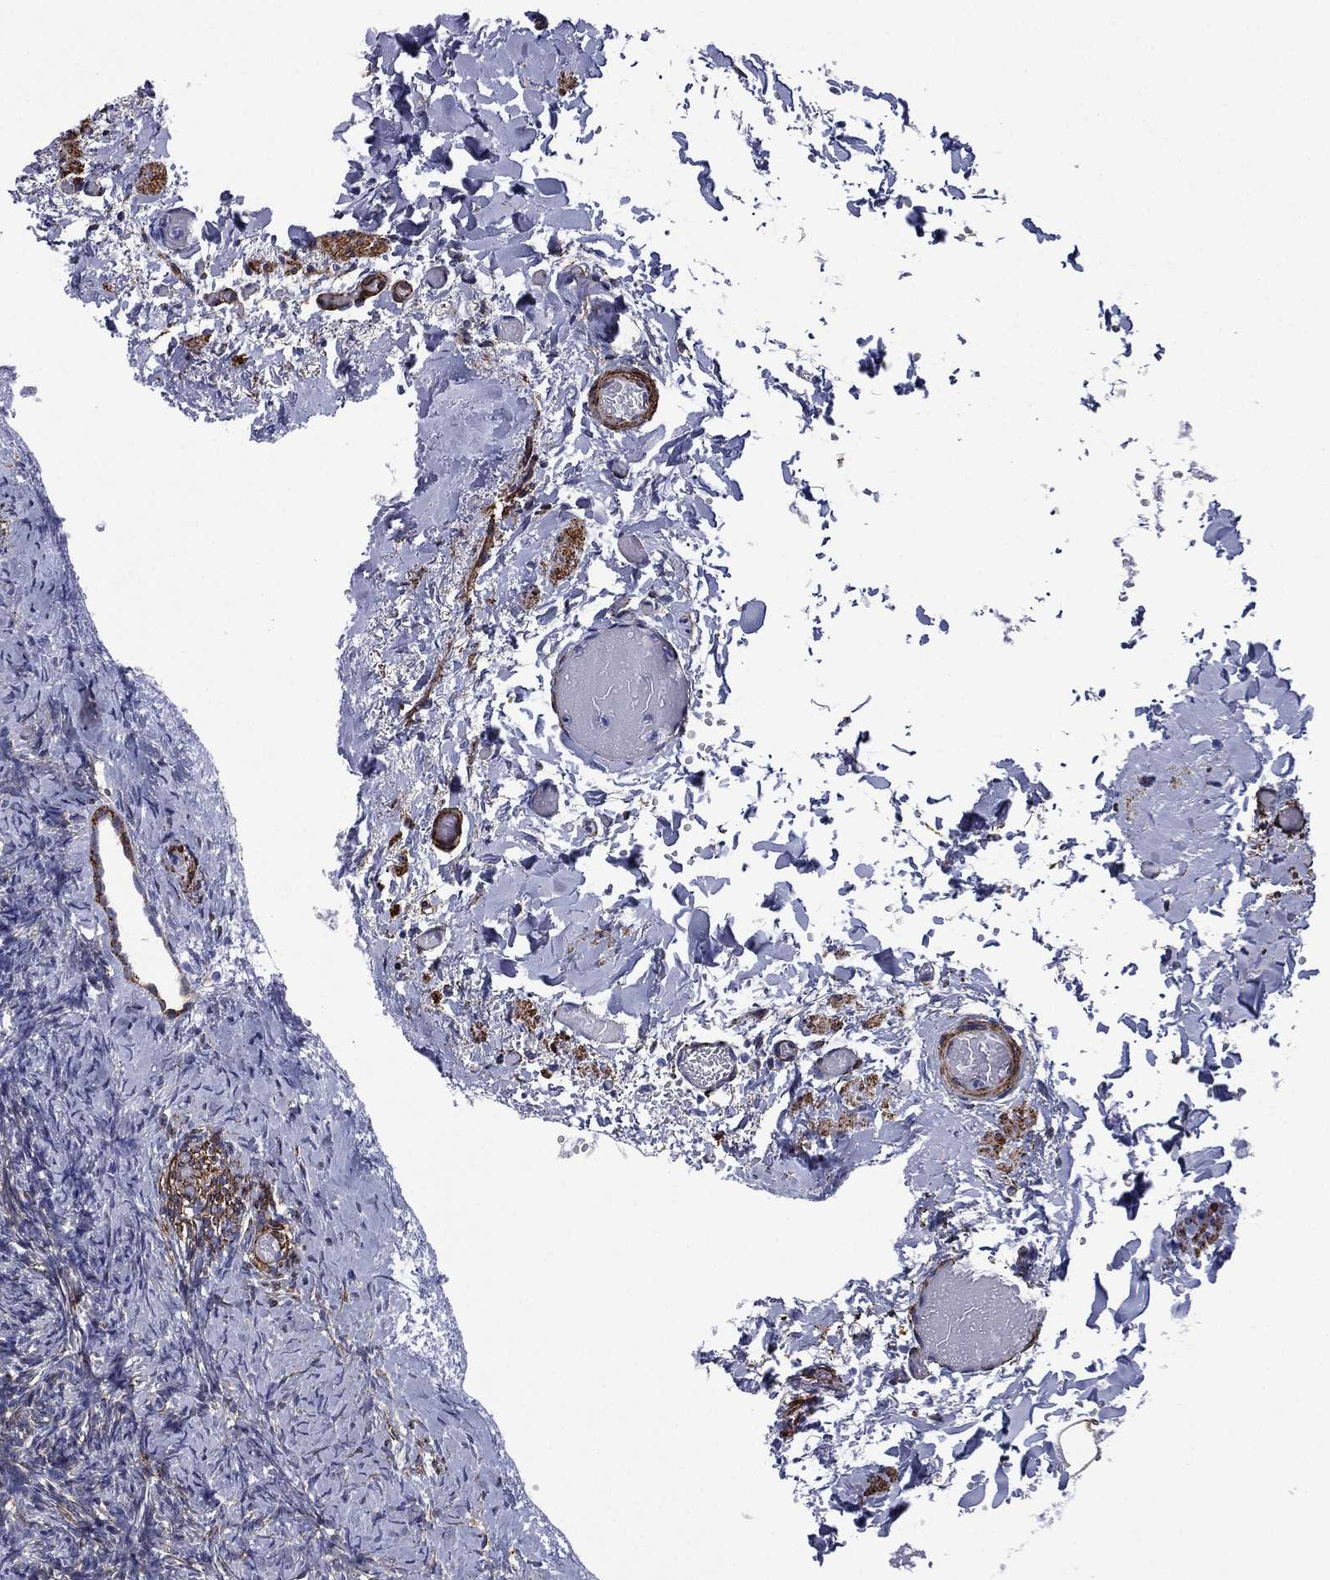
{"staining": {"intensity": "negative", "quantity": "none", "location": "none"}, "tissue": "ovary", "cell_type": "Follicle cells", "image_type": "normal", "snomed": [{"axis": "morphology", "description": "Normal tissue, NOS"}, {"axis": "topography", "description": "Ovary"}], "caption": "Protein analysis of normal ovary shows no significant staining in follicle cells. (DAB IHC visualized using brightfield microscopy, high magnification).", "gene": "CAVIN3", "patient": {"sex": "female", "age": 39}}